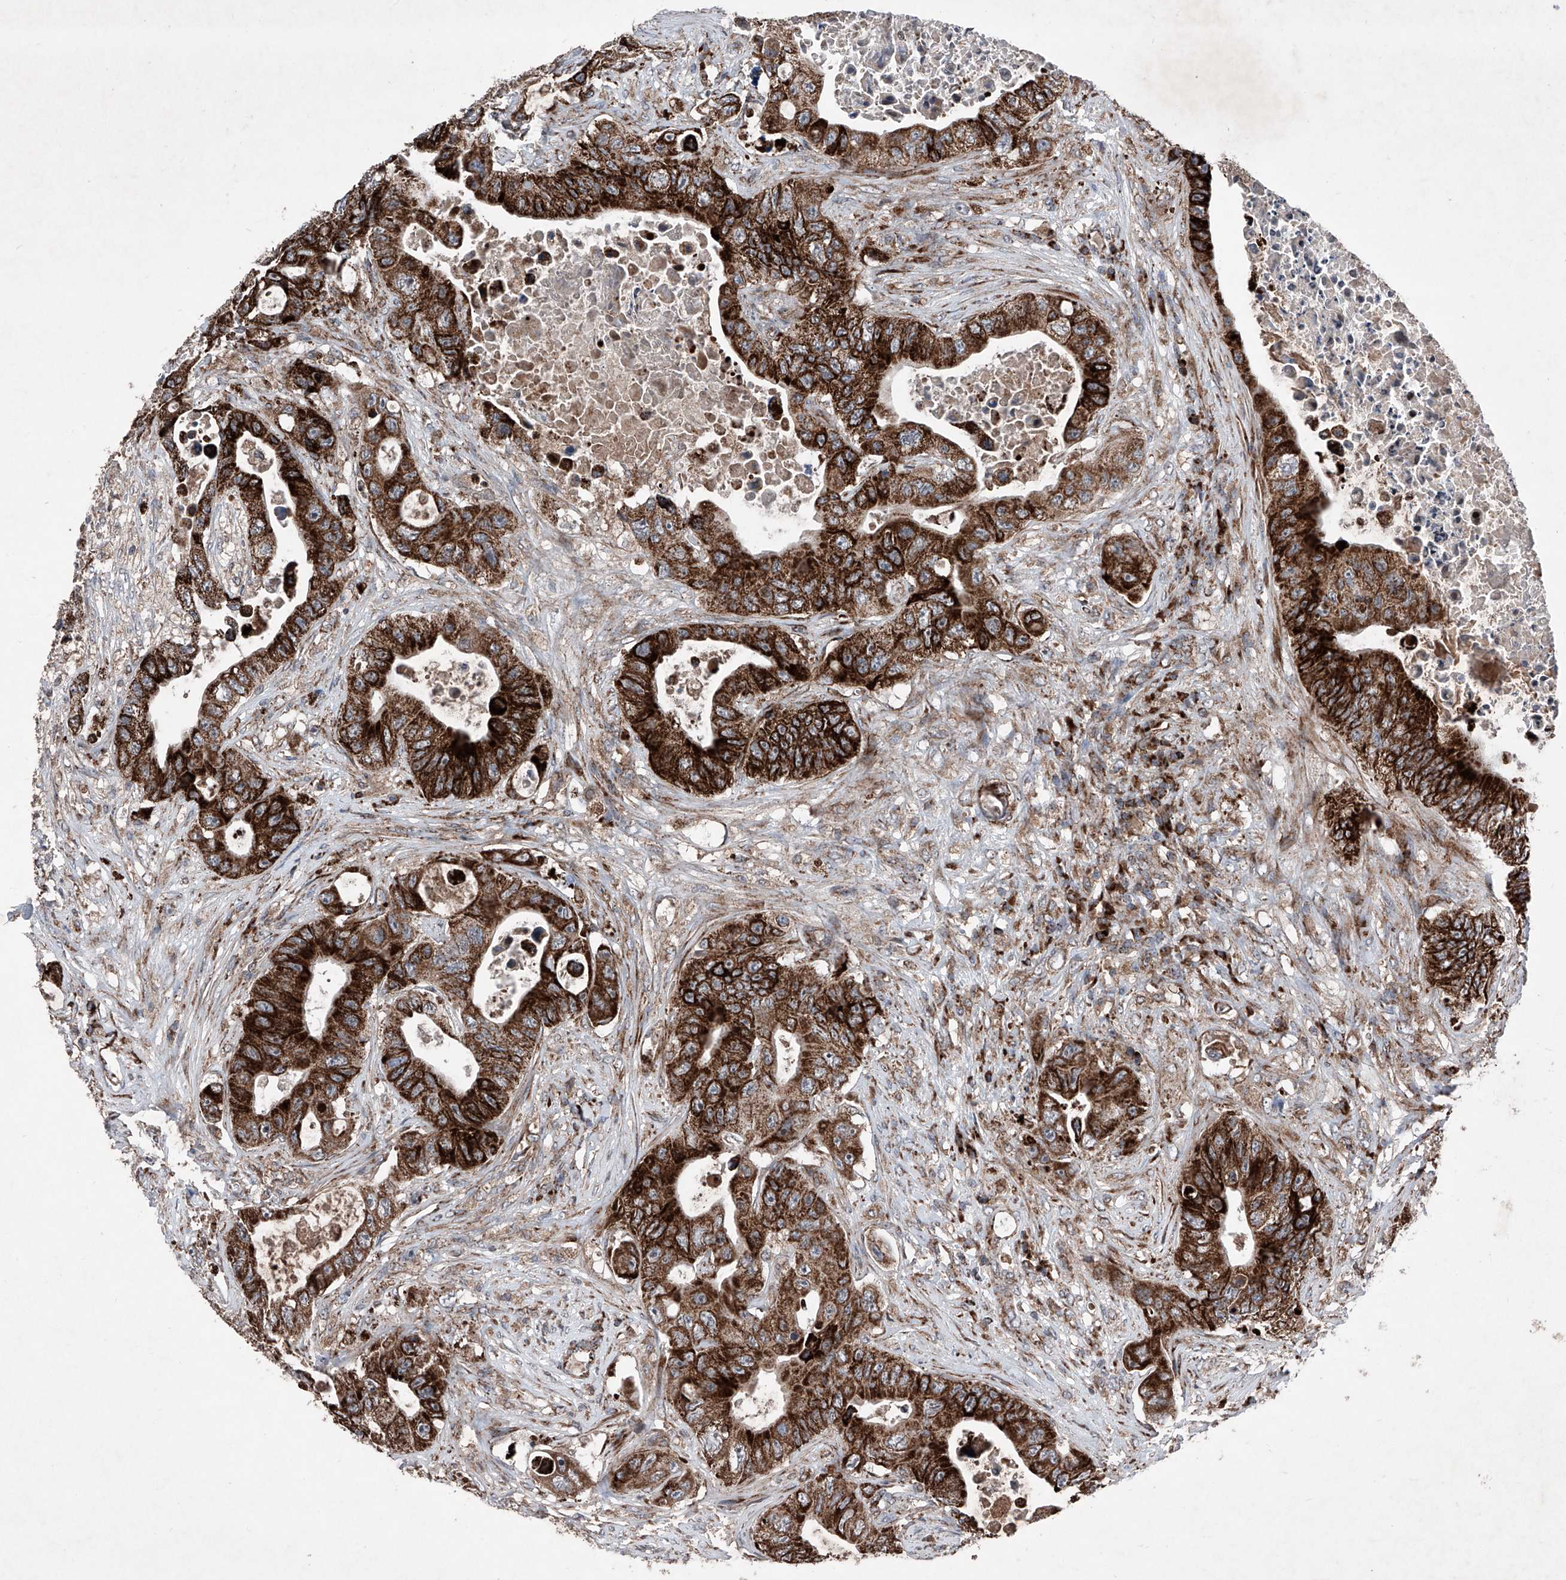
{"staining": {"intensity": "strong", "quantity": ">75%", "location": "cytoplasmic/membranous"}, "tissue": "colorectal cancer", "cell_type": "Tumor cells", "image_type": "cancer", "snomed": [{"axis": "morphology", "description": "Adenocarcinoma, NOS"}, {"axis": "topography", "description": "Colon"}], "caption": "IHC image of colorectal cancer (adenocarcinoma) stained for a protein (brown), which displays high levels of strong cytoplasmic/membranous expression in approximately >75% of tumor cells.", "gene": "DAD1", "patient": {"sex": "female", "age": 46}}